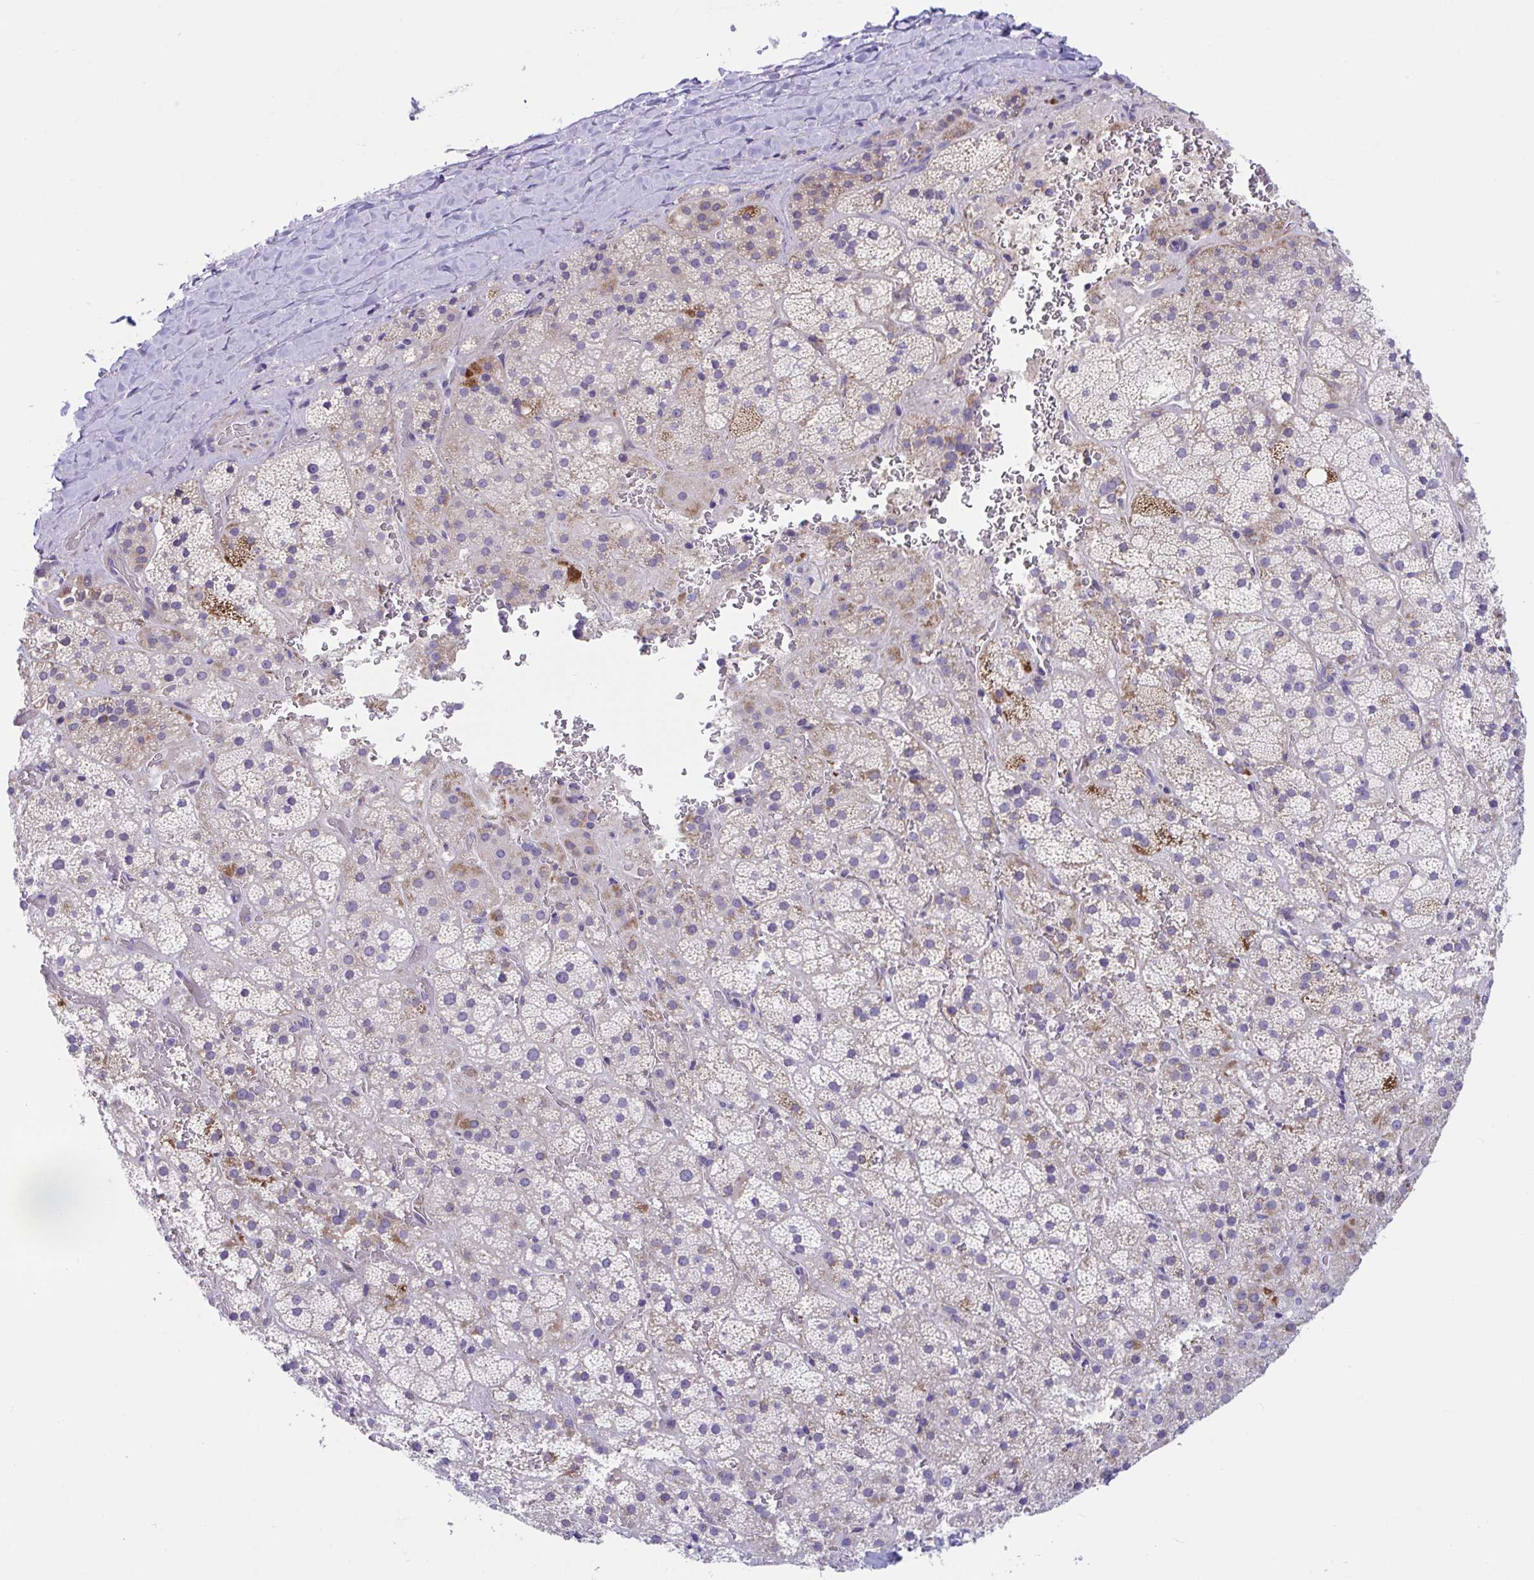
{"staining": {"intensity": "moderate", "quantity": "<25%", "location": "cytoplasmic/membranous"}, "tissue": "adrenal gland", "cell_type": "Glandular cells", "image_type": "normal", "snomed": [{"axis": "morphology", "description": "Normal tissue, NOS"}, {"axis": "topography", "description": "Adrenal gland"}], "caption": "Immunohistochemistry (IHC) (DAB) staining of normal adrenal gland exhibits moderate cytoplasmic/membranous protein staining in about <25% of glandular cells.", "gene": "DTX3", "patient": {"sex": "male", "age": 57}}